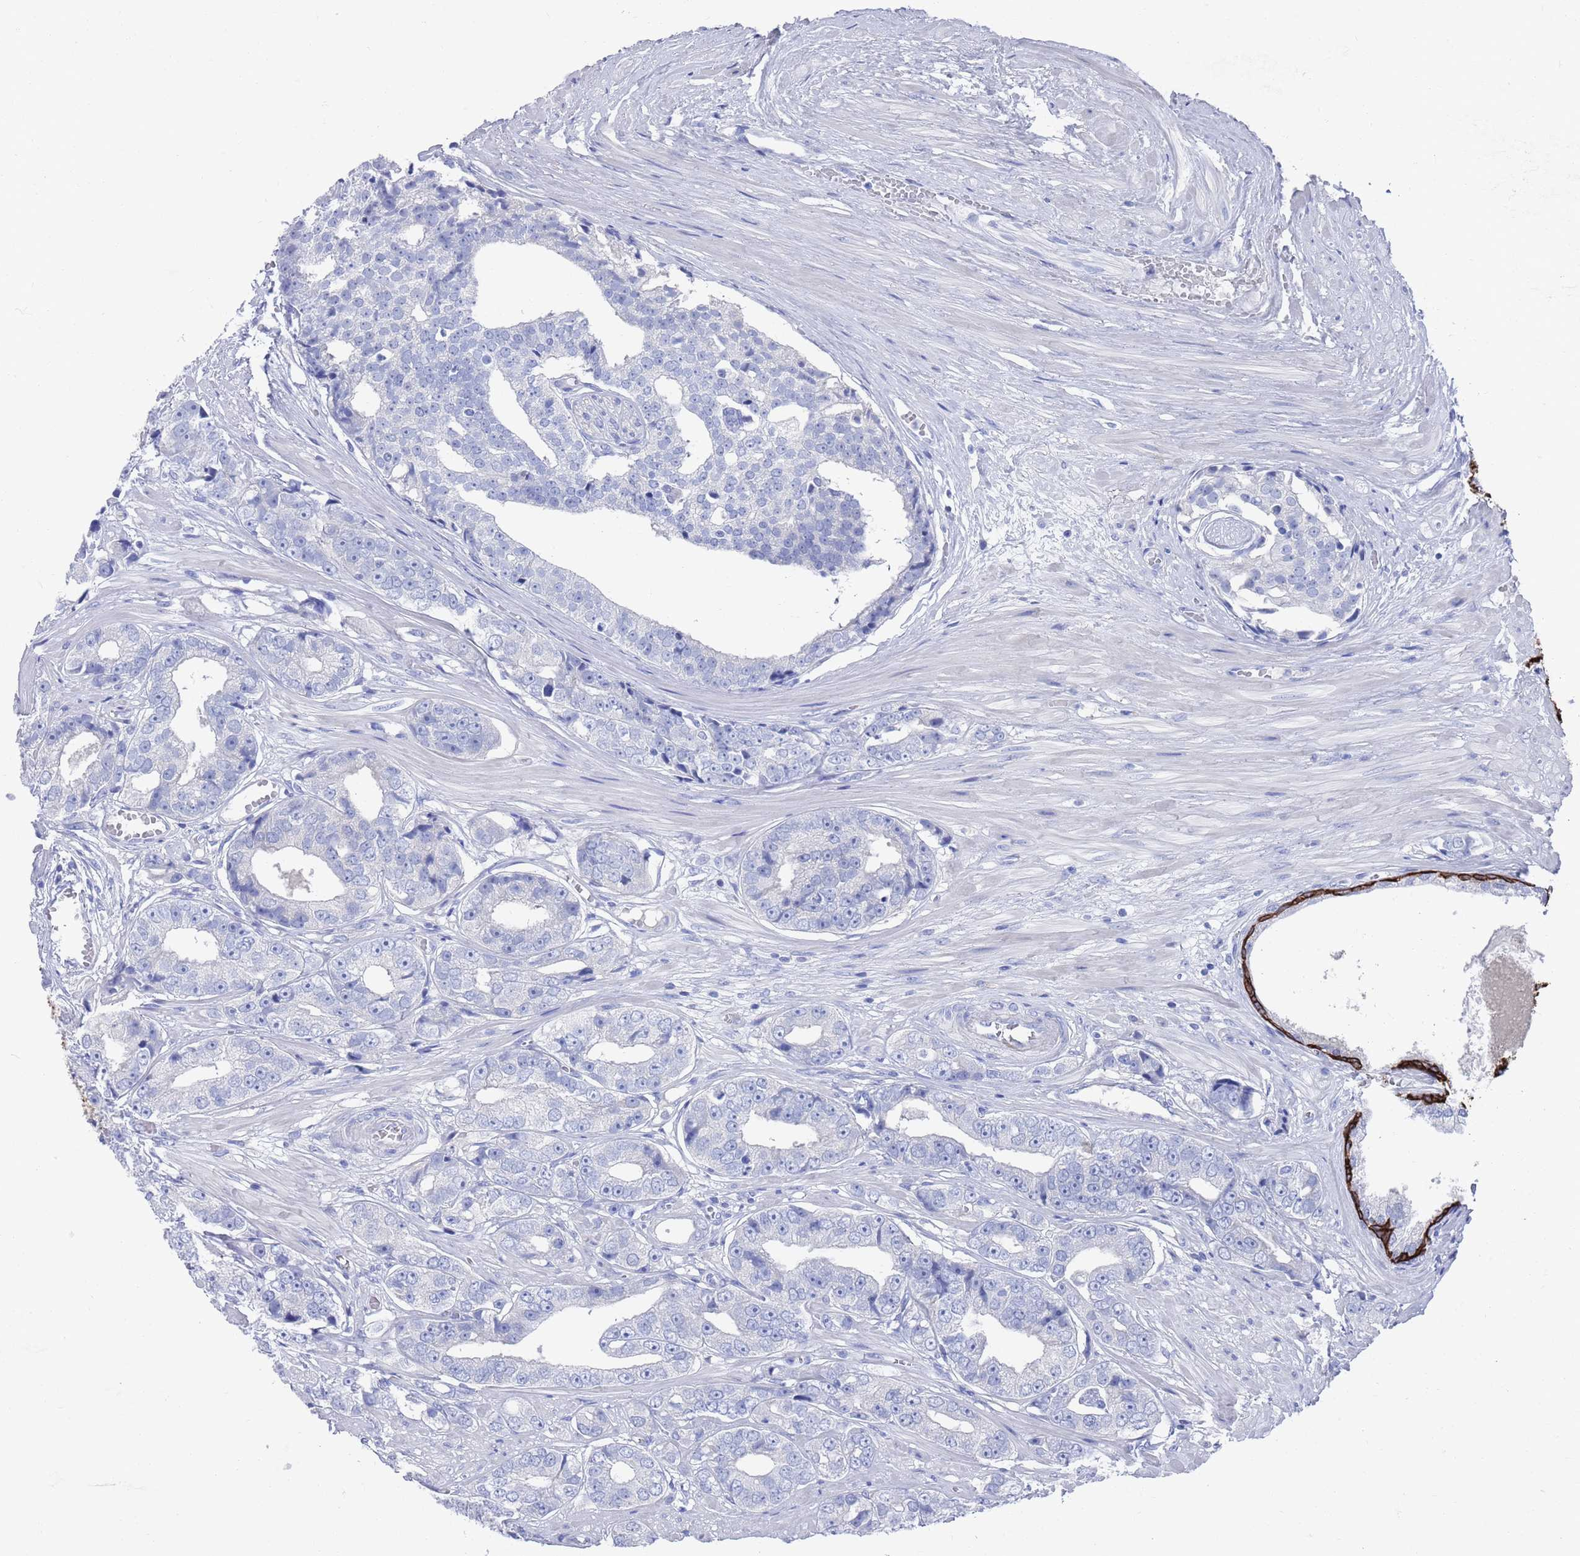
{"staining": {"intensity": "negative", "quantity": "none", "location": "none"}, "tissue": "prostate cancer", "cell_type": "Tumor cells", "image_type": "cancer", "snomed": [{"axis": "morphology", "description": "Adenocarcinoma, High grade"}, {"axis": "topography", "description": "Prostate"}], "caption": "Micrograph shows no protein staining in tumor cells of prostate cancer (high-grade adenocarcinoma) tissue.", "gene": "MTMR2", "patient": {"sex": "male", "age": 71}}